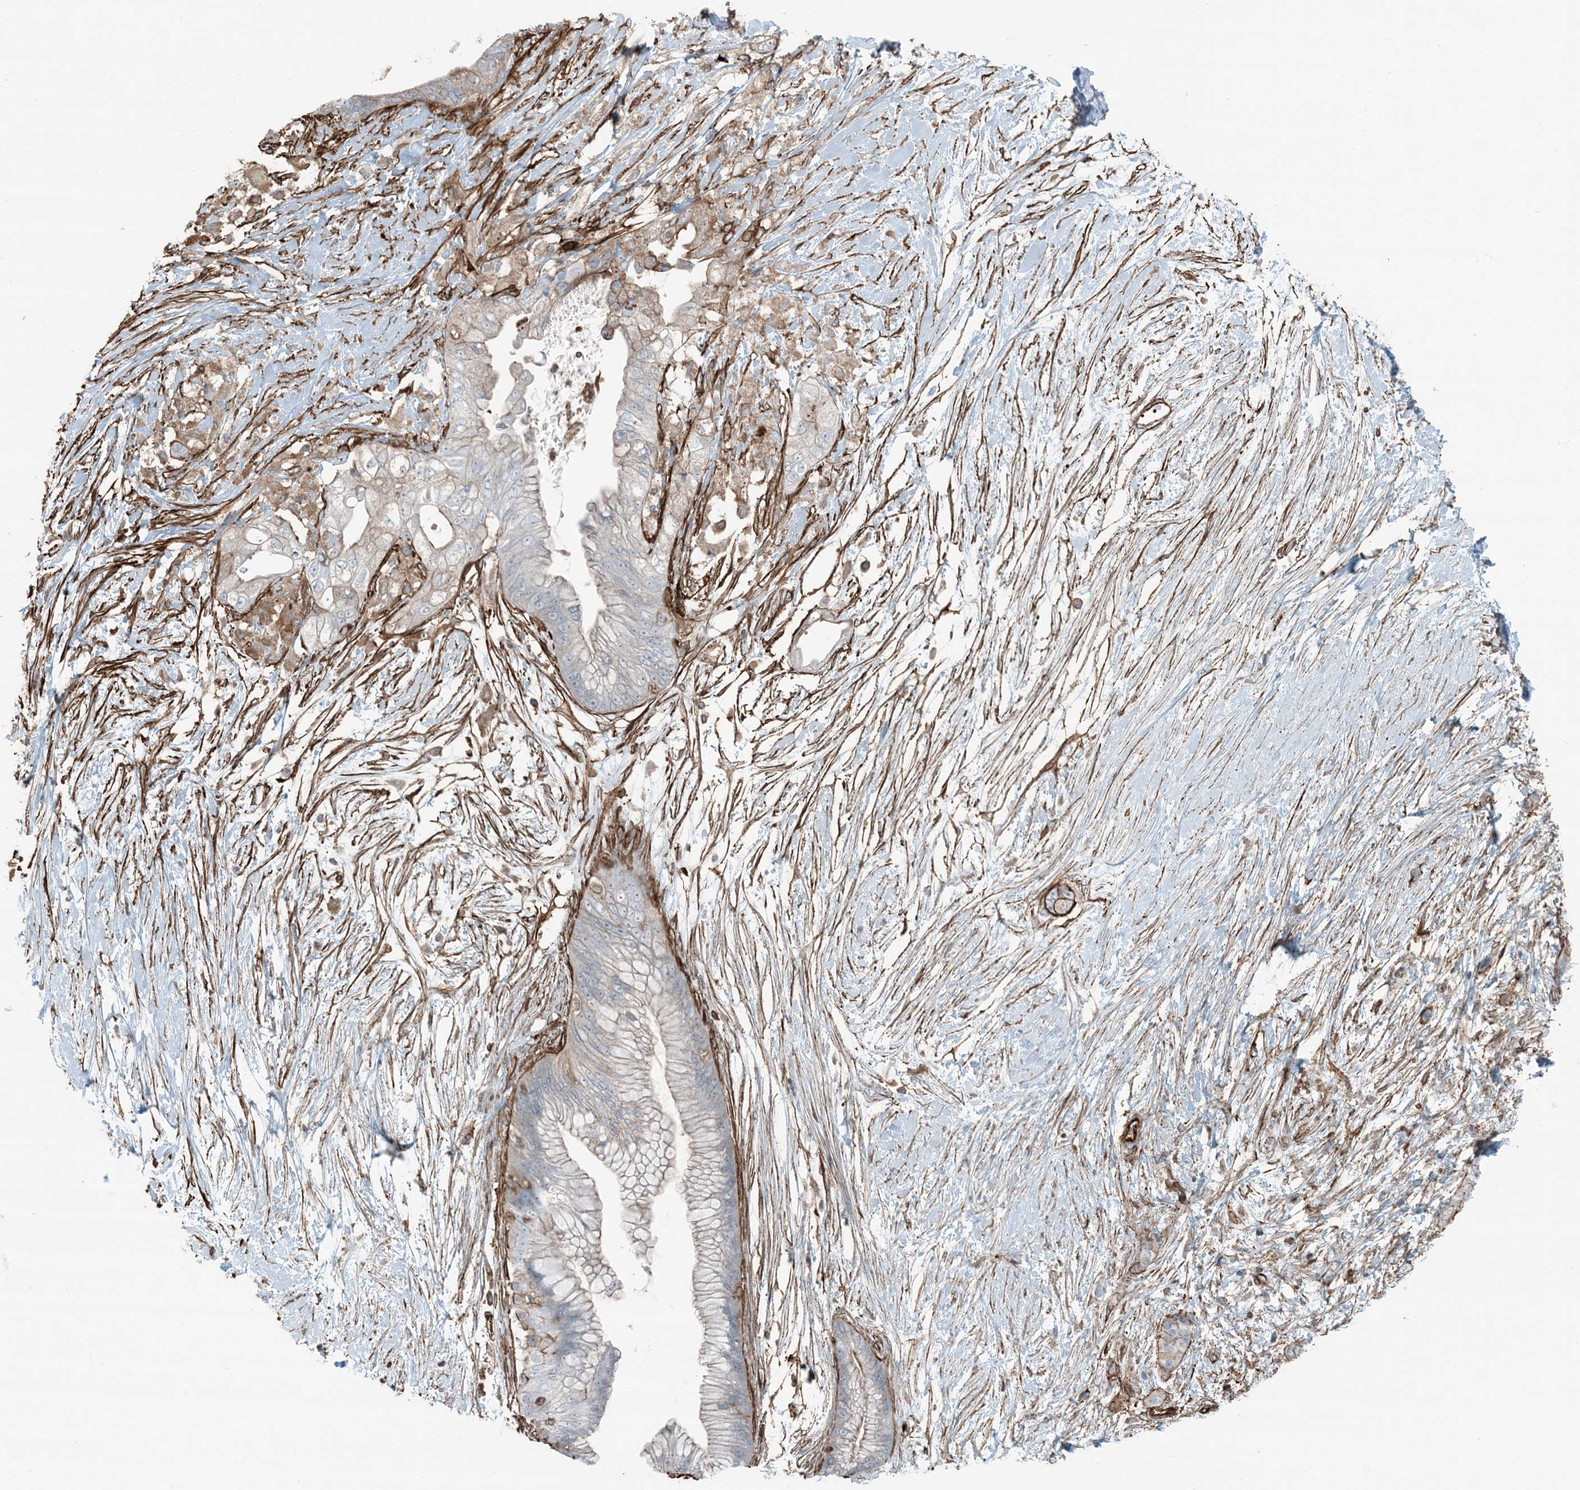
{"staining": {"intensity": "moderate", "quantity": "<25%", "location": "cytoplasmic/membranous"}, "tissue": "pancreatic cancer", "cell_type": "Tumor cells", "image_type": "cancer", "snomed": [{"axis": "morphology", "description": "Adenocarcinoma, NOS"}, {"axis": "topography", "description": "Pancreas"}], "caption": "Protein staining of pancreatic cancer tissue shows moderate cytoplasmic/membranous positivity in about <25% of tumor cells. (DAB IHC with brightfield microscopy, high magnification).", "gene": "APOBEC3C", "patient": {"sex": "male", "age": 53}}